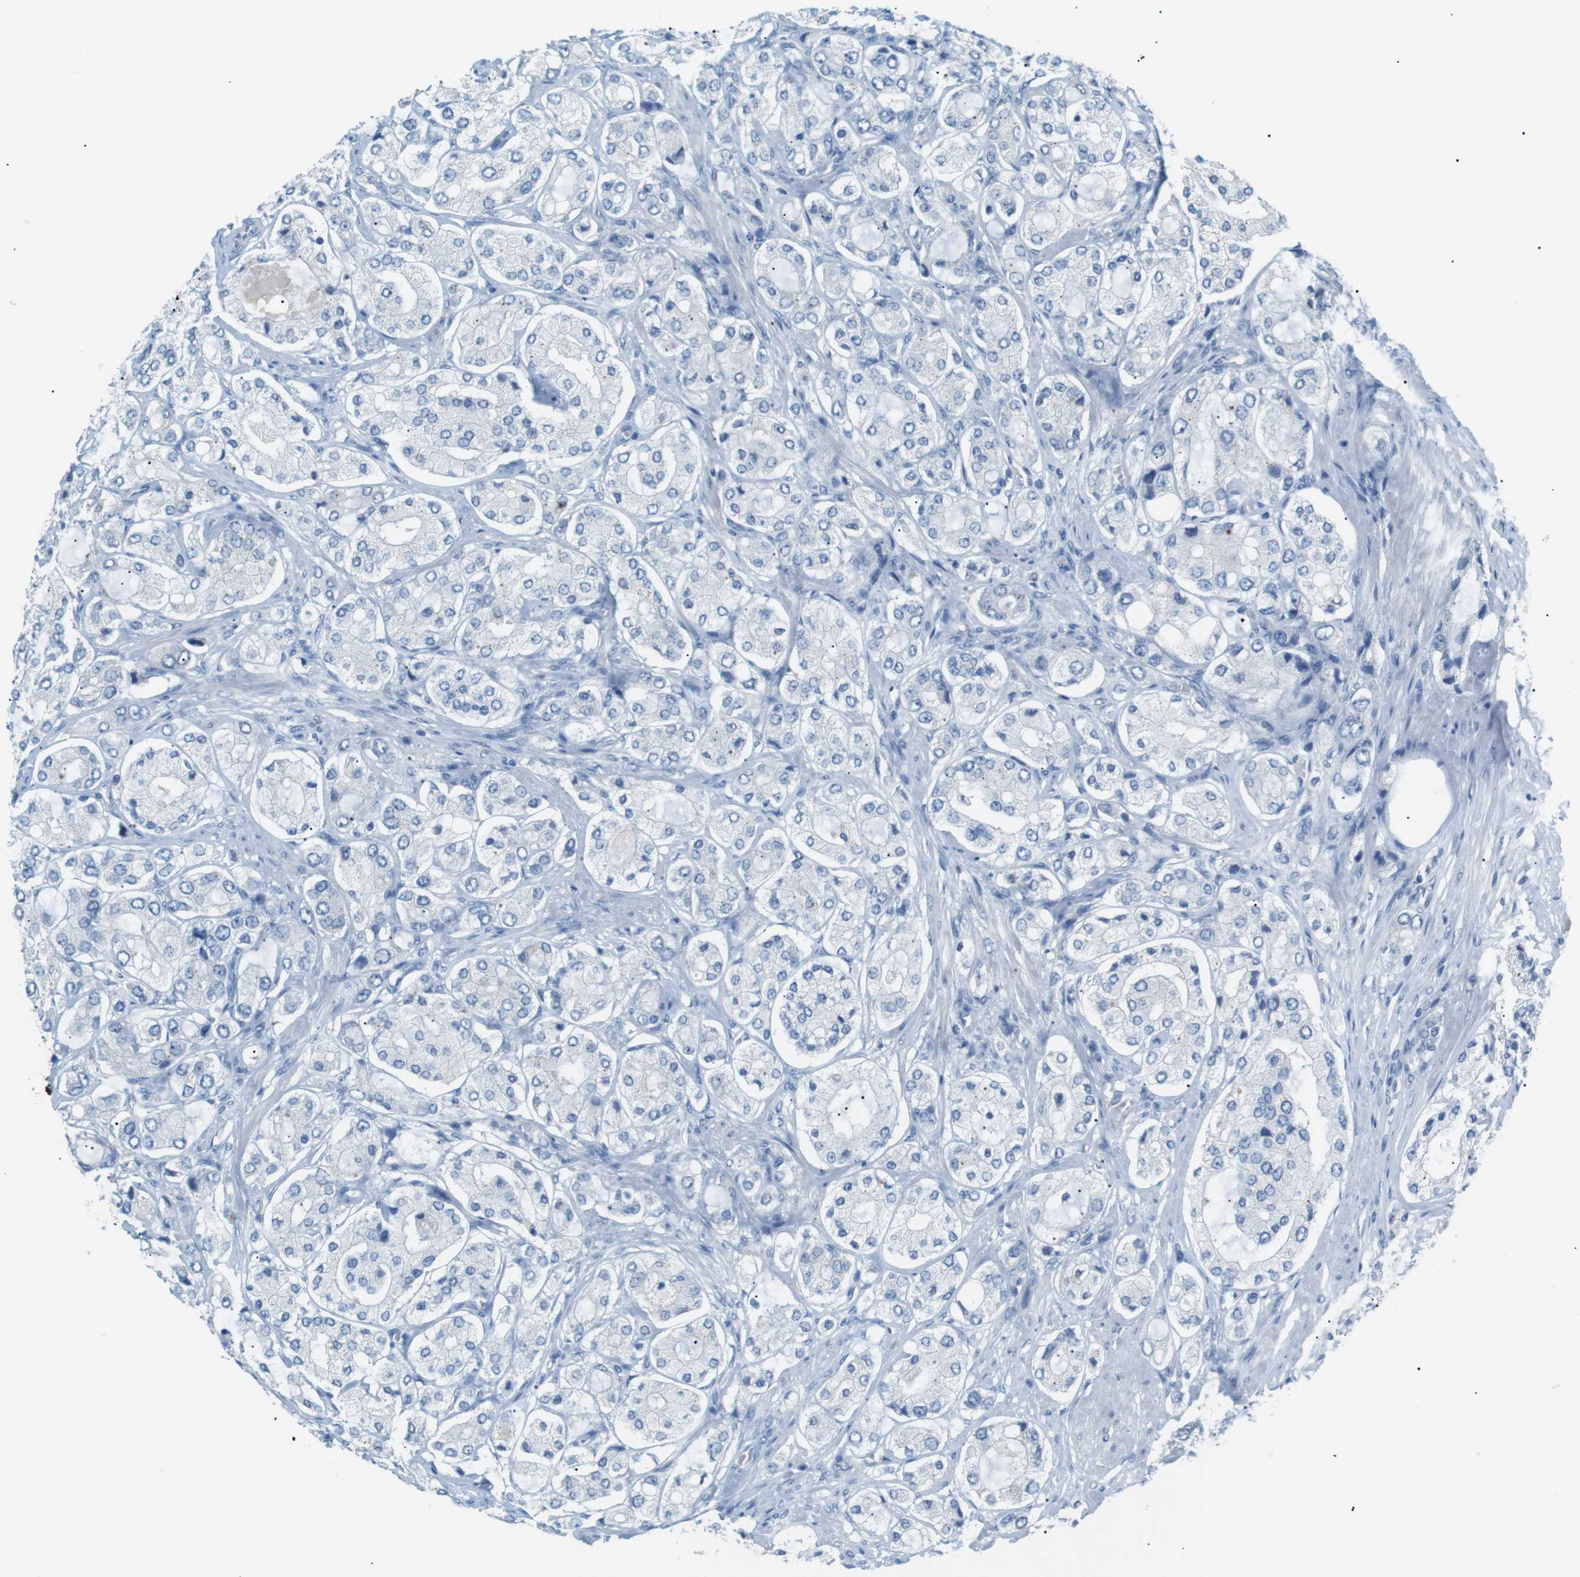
{"staining": {"intensity": "negative", "quantity": "none", "location": "none"}, "tissue": "prostate cancer", "cell_type": "Tumor cells", "image_type": "cancer", "snomed": [{"axis": "morphology", "description": "Adenocarcinoma, High grade"}, {"axis": "topography", "description": "Prostate"}], "caption": "Immunohistochemistry photomicrograph of neoplastic tissue: human prostate adenocarcinoma (high-grade) stained with DAB displays no significant protein expression in tumor cells. Brightfield microscopy of IHC stained with DAB (3,3'-diaminobenzidine) (brown) and hematoxylin (blue), captured at high magnification.", "gene": "CDH26", "patient": {"sex": "male", "age": 65}}